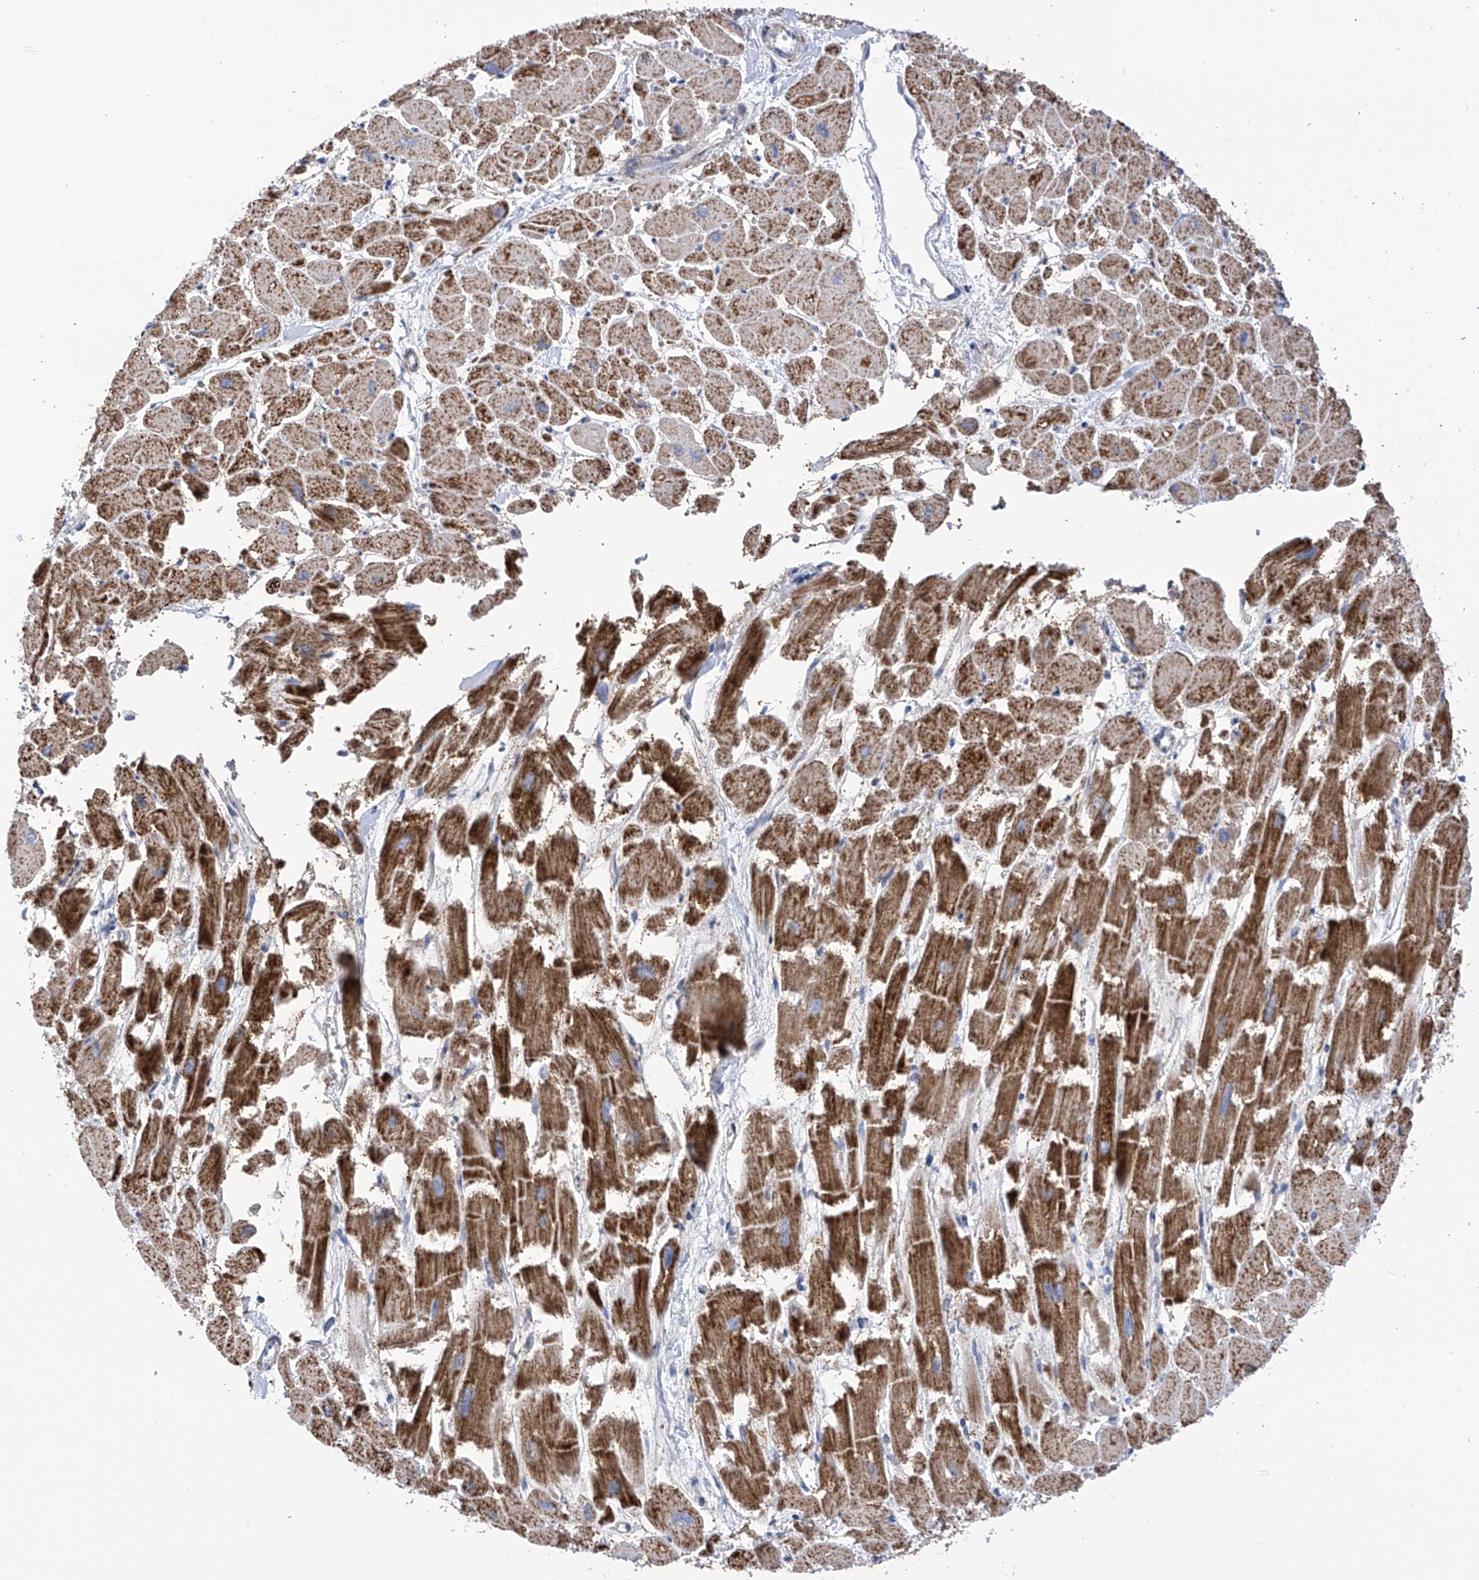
{"staining": {"intensity": "strong", "quantity": ">75%", "location": "cytoplasmic/membranous"}, "tissue": "heart muscle", "cell_type": "Cardiomyocytes", "image_type": "normal", "snomed": [{"axis": "morphology", "description": "Normal tissue, NOS"}, {"axis": "topography", "description": "Heart"}], "caption": "Immunohistochemical staining of normal human heart muscle shows strong cytoplasmic/membranous protein expression in about >75% of cardiomyocytes.", "gene": "P2RX7", "patient": {"sex": "male", "age": 54}}